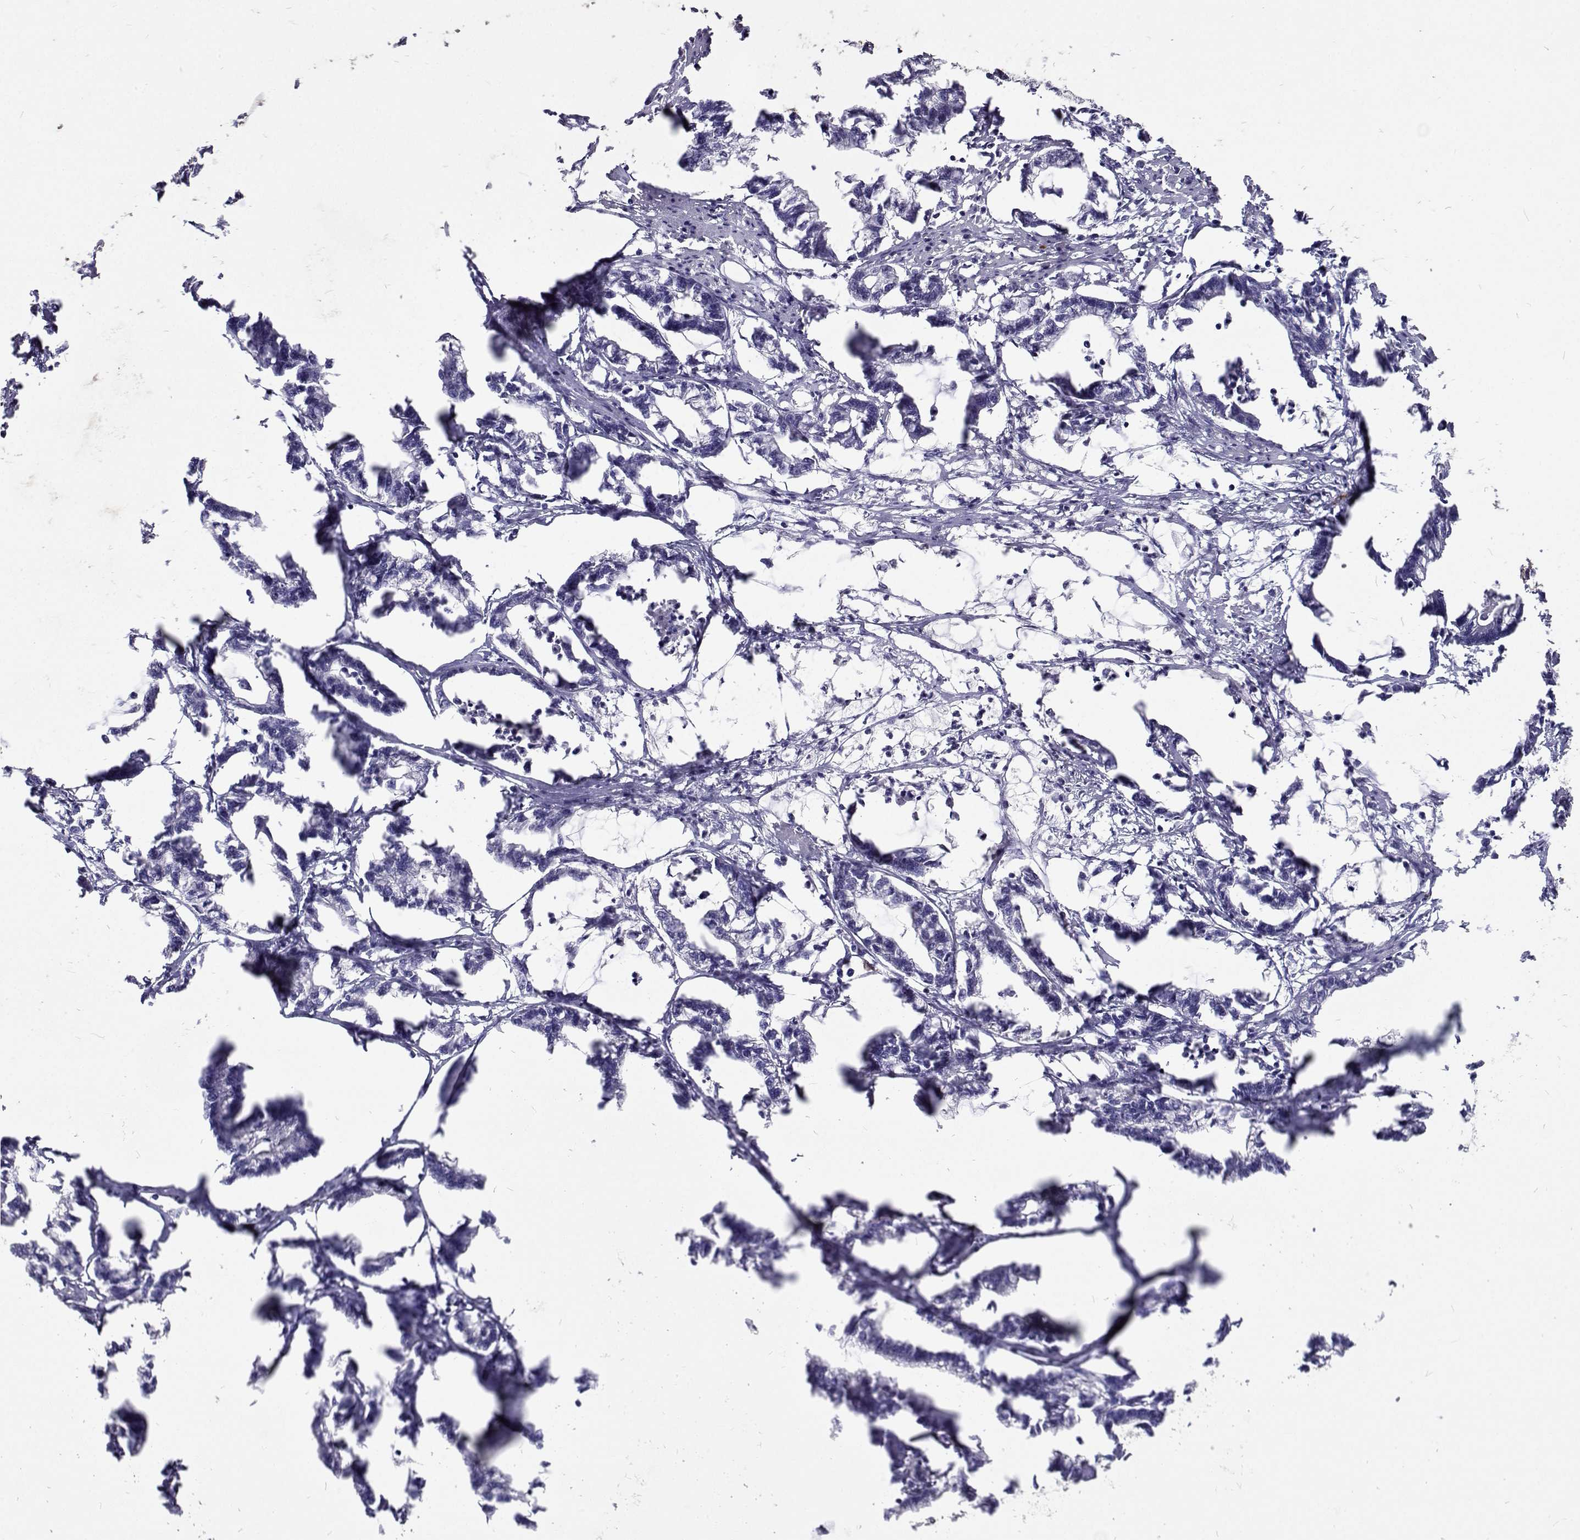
{"staining": {"intensity": "negative", "quantity": "none", "location": "none"}, "tissue": "stomach cancer", "cell_type": "Tumor cells", "image_type": "cancer", "snomed": [{"axis": "morphology", "description": "Adenocarcinoma, NOS"}, {"axis": "topography", "description": "Stomach"}], "caption": "An IHC image of stomach cancer is shown. There is no staining in tumor cells of stomach cancer.", "gene": "CFAP44", "patient": {"sex": "male", "age": 83}}